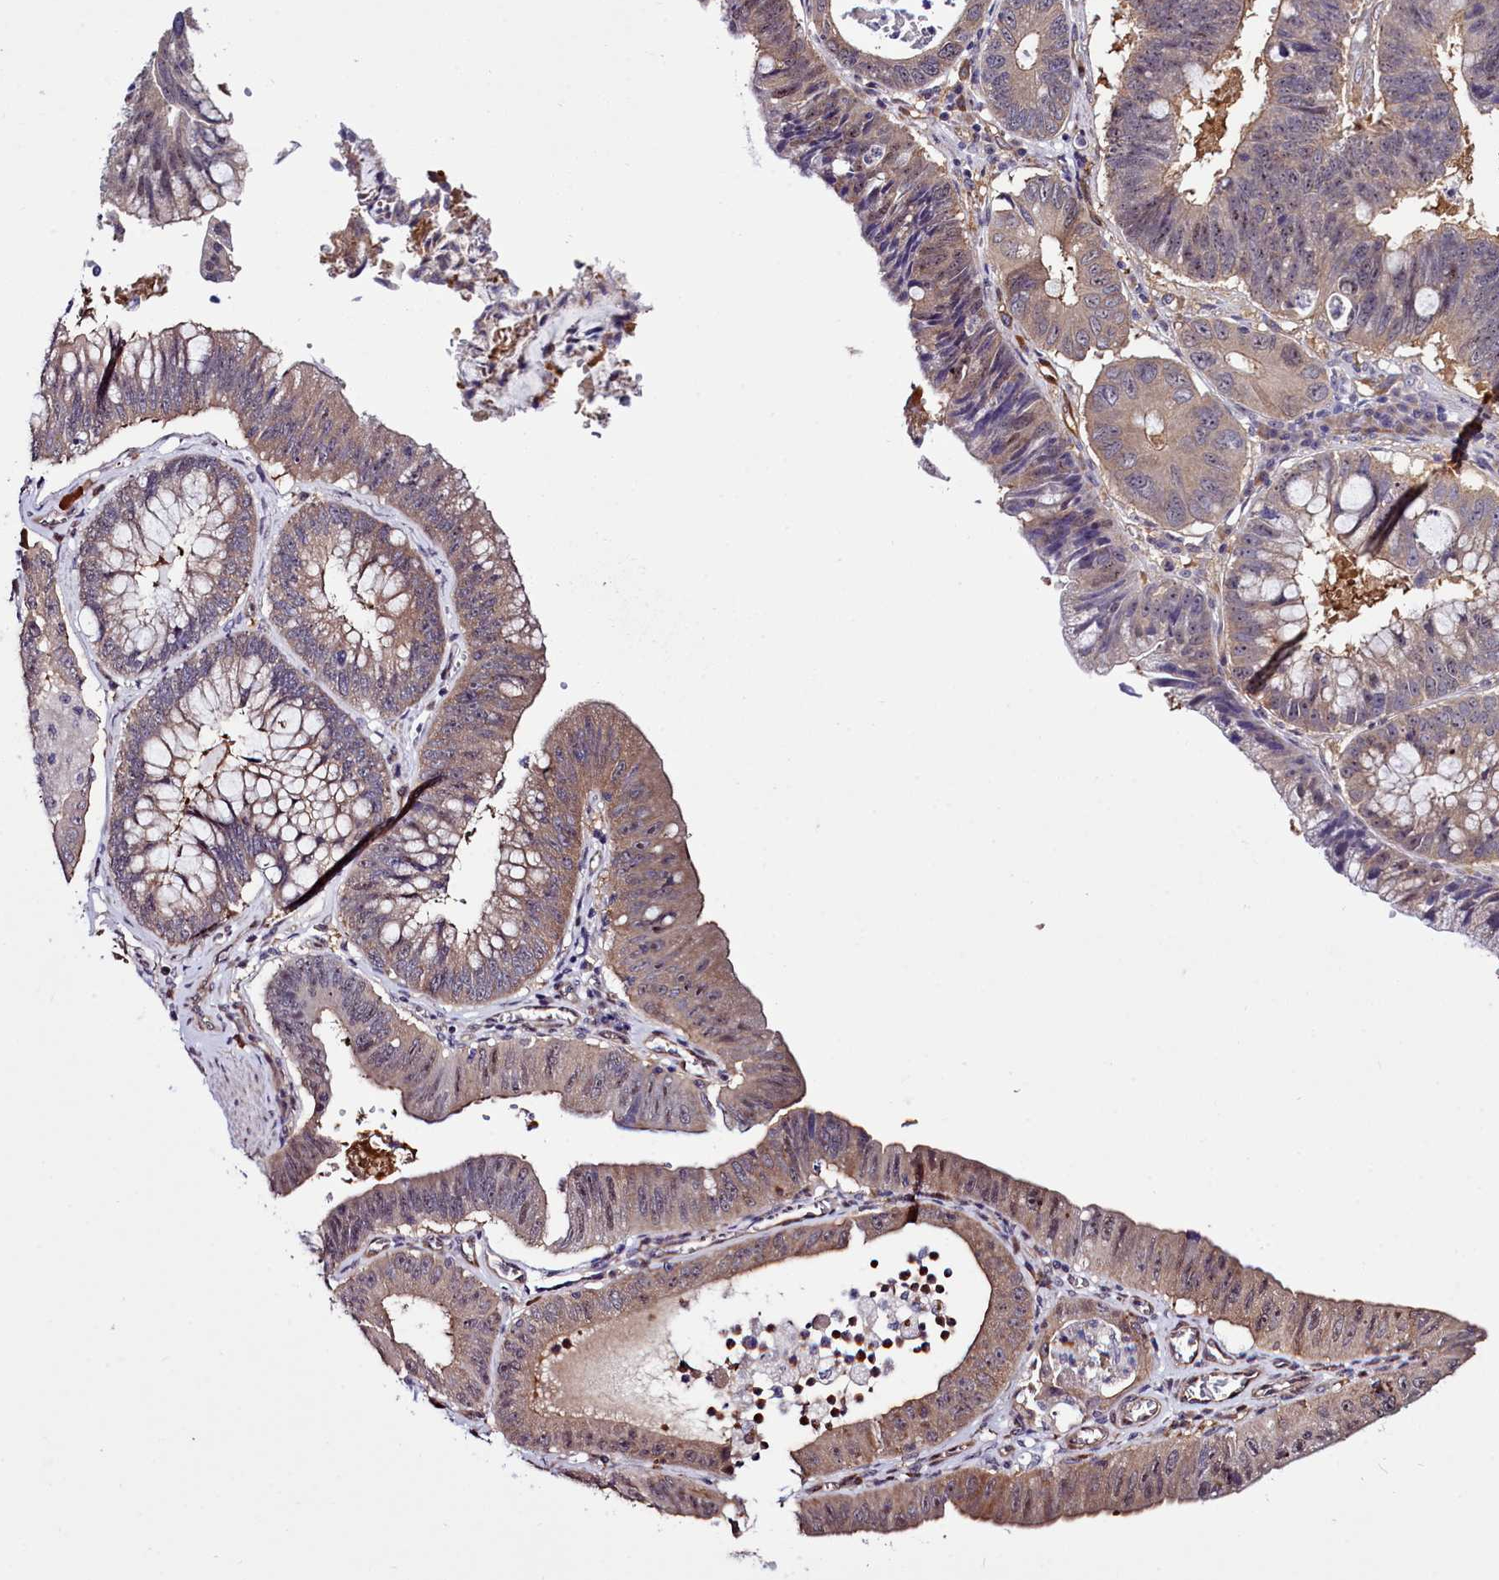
{"staining": {"intensity": "weak", "quantity": "25%-75%", "location": "cytoplasmic/membranous"}, "tissue": "stomach cancer", "cell_type": "Tumor cells", "image_type": "cancer", "snomed": [{"axis": "morphology", "description": "Adenocarcinoma, NOS"}, {"axis": "topography", "description": "Stomach"}], "caption": "This is a micrograph of immunohistochemistry staining of adenocarcinoma (stomach), which shows weak staining in the cytoplasmic/membranous of tumor cells.", "gene": "BCAR1", "patient": {"sex": "male", "age": 59}}